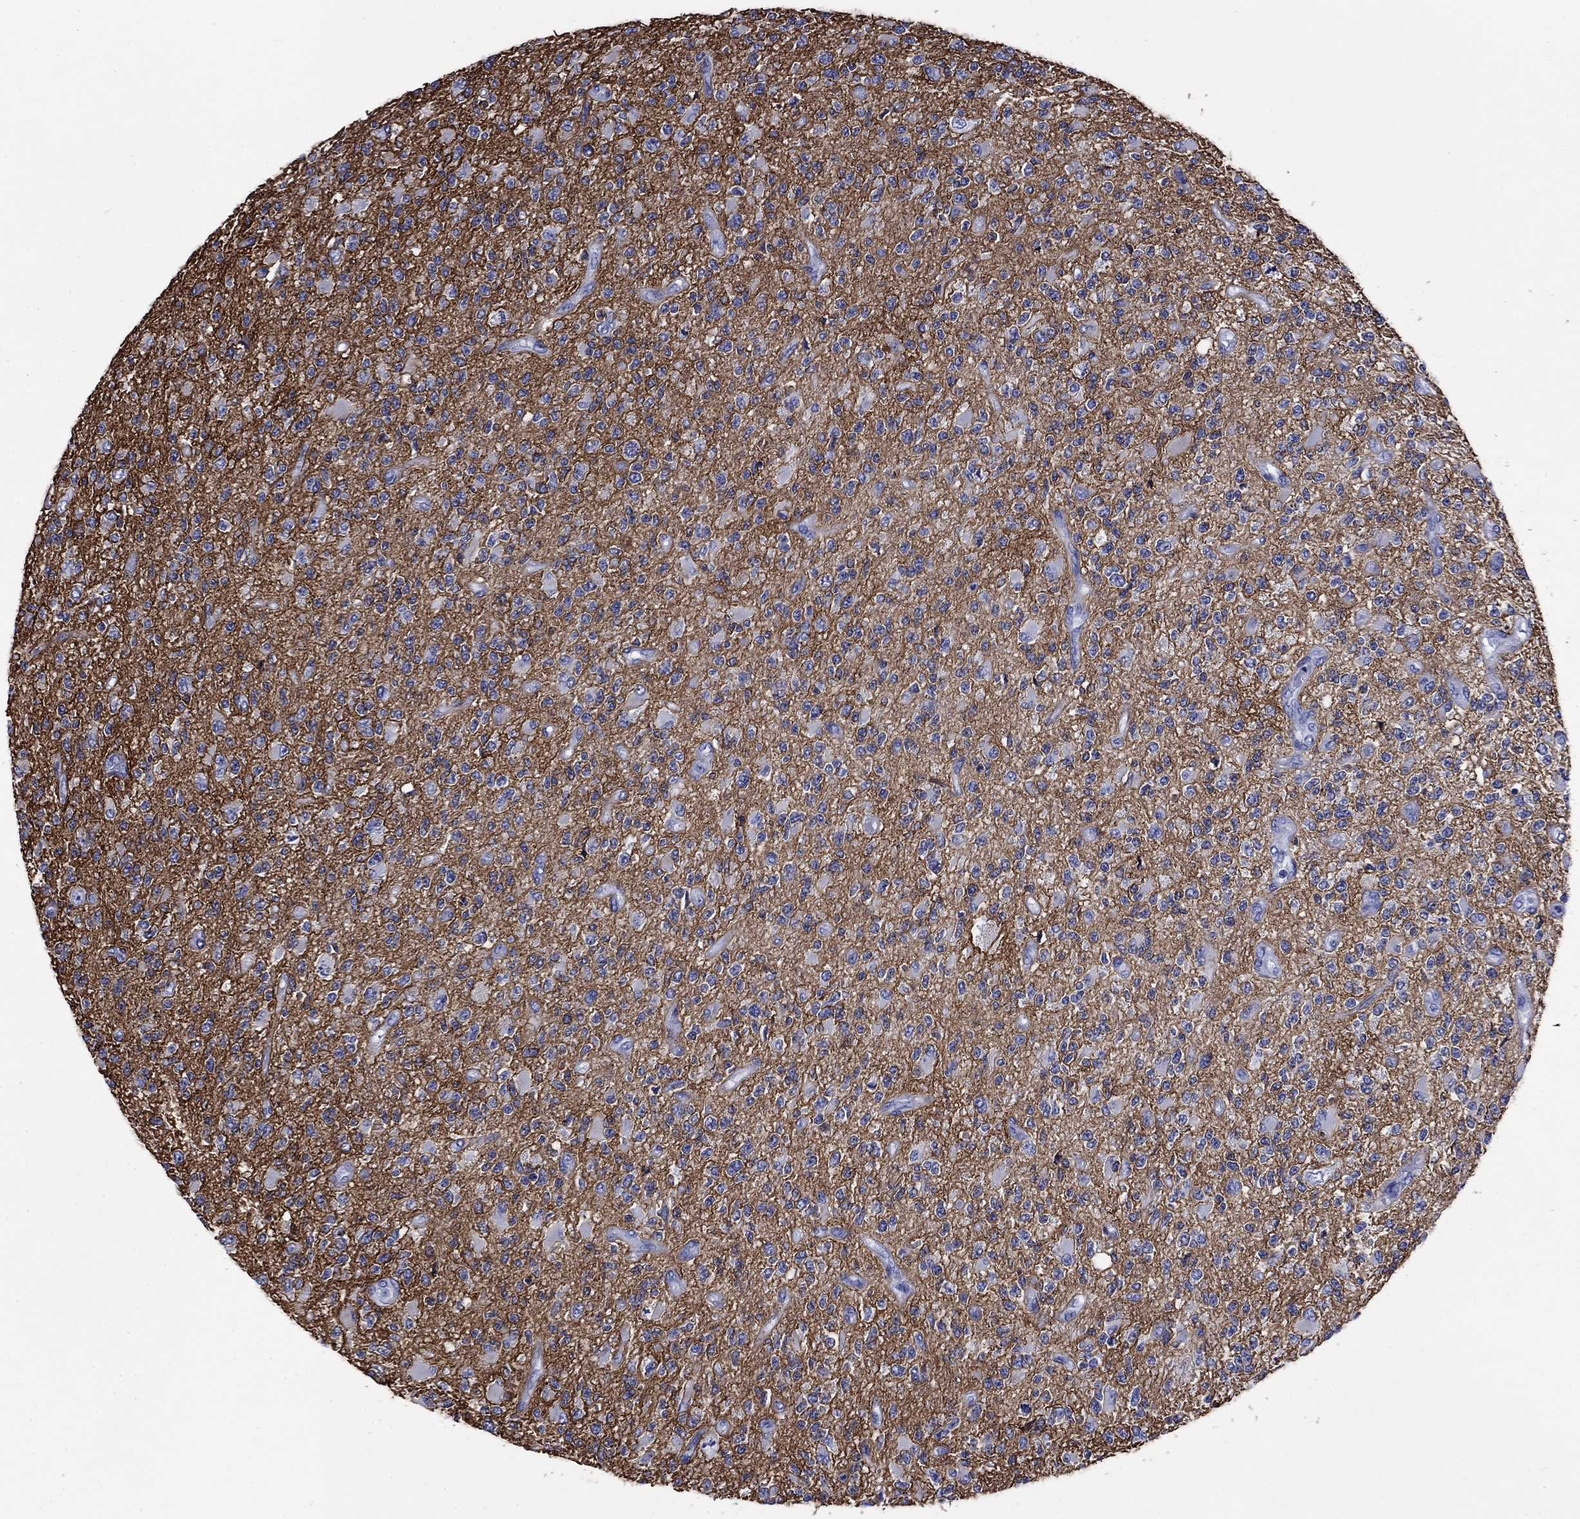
{"staining": {"intensity": "negative", "quantity": "none", "location": "none"}, "tissue": "glioma", "cell_type": "Tumor cells", "image_type": "cancer", "snomed": [{"axis": "morphology", "description": "Glioma, malignant, High grade"}, {"axis": "topography", "description": "Brain"}], "caption": "The immunohistochemistry (IHC) photomicrograph has no significant expression in tumor cells of glioma tissue.", "gene": "SLC1A2", "patient": {"sex": "female", "age": 63}}